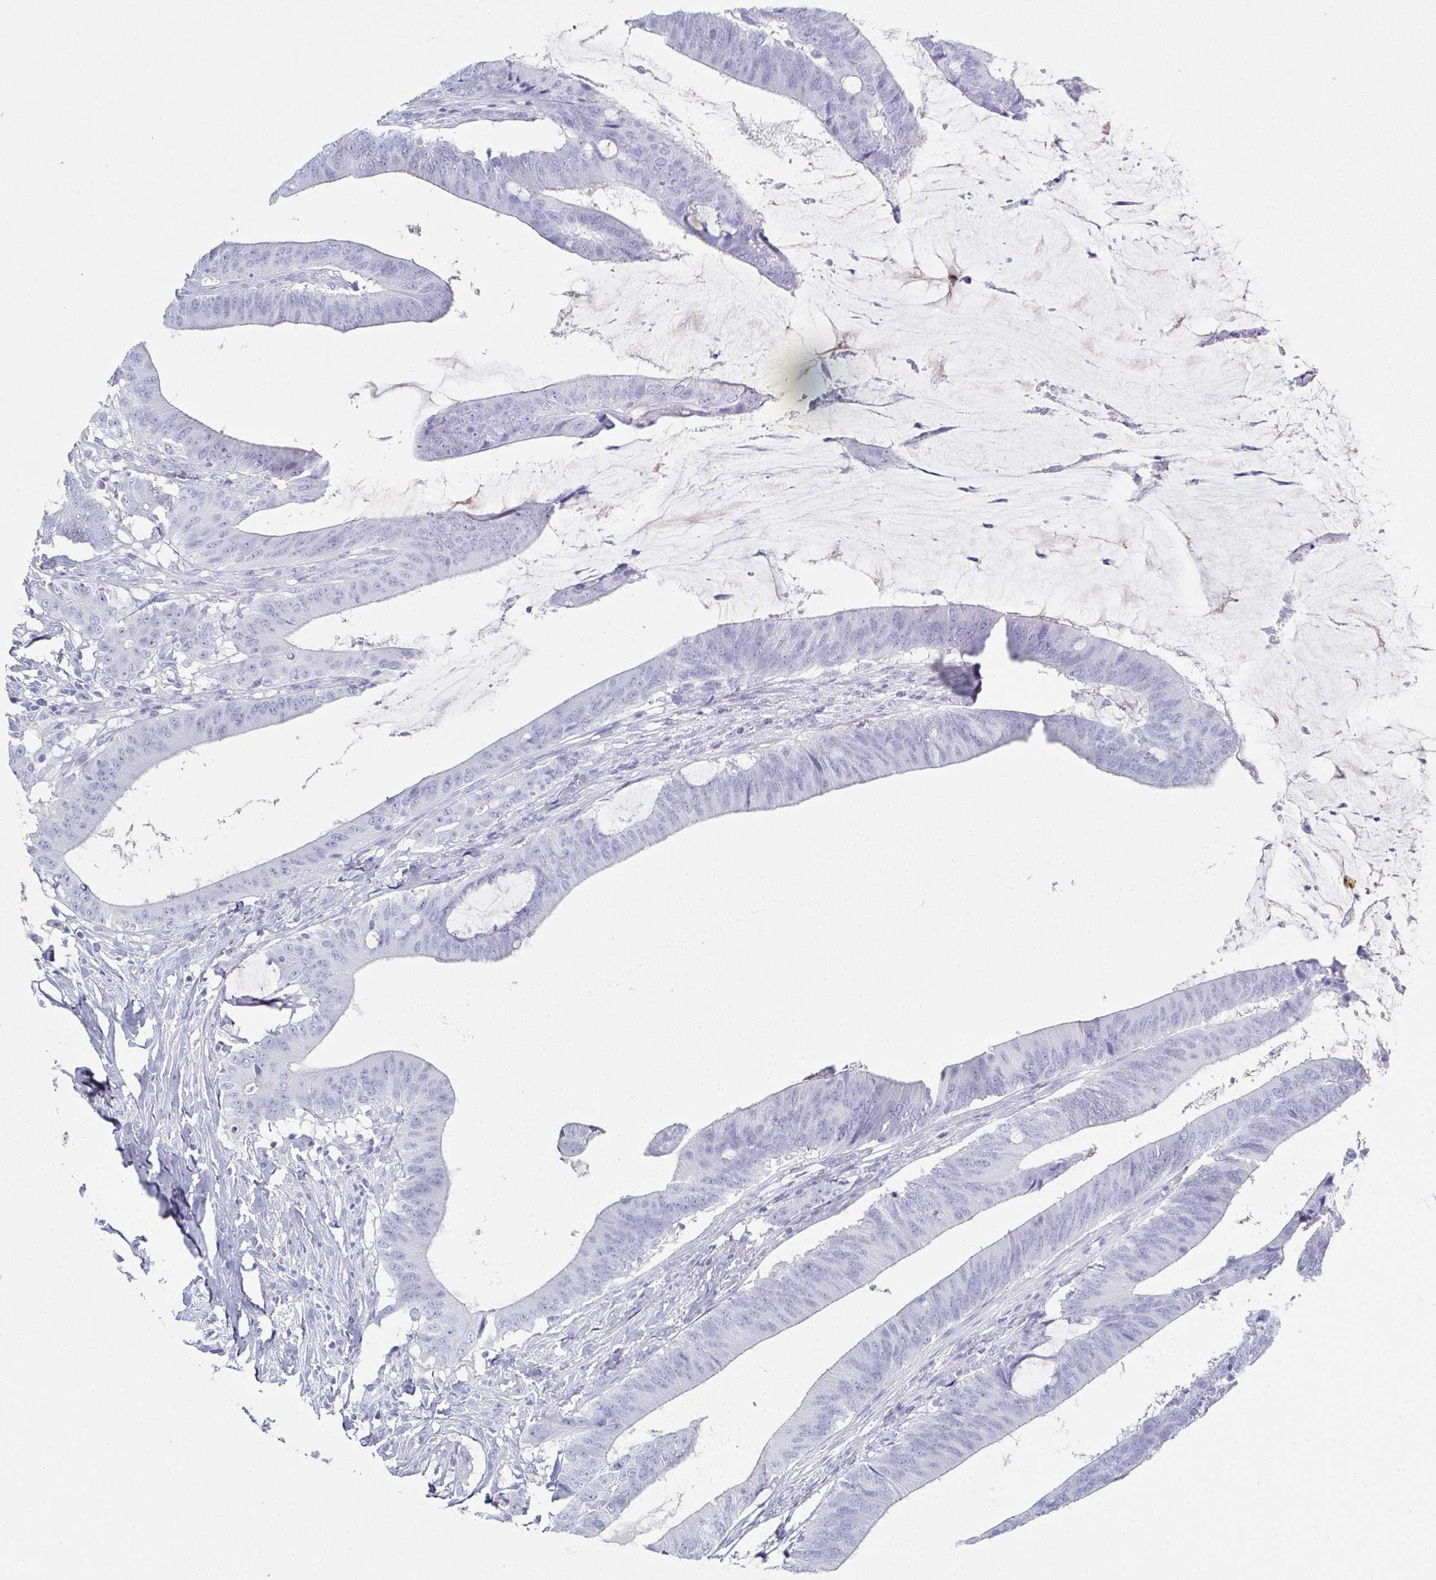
{"staining": {"intensity": "negative", "quantity": "none", "location": "none"}, "tissue": "colorectal cancer", "cell_type": "Tumor cells", "image_type": "cancer", "snomed": [{"axis": "morphology", "description": "Adenocarcinoma, NOS"}, {"axis": "topography", "description": "Colon"}], "caption": "An image of adenocarcinoma (colorectal) stained for a protein demonstrates no brown staining in tumor cells. The staining is performed using DAB (3,3'-diaminobenzidine) brown chromogen with nuclei counter-stained in using hematoxylin.", "gene": "SYCP1", "patient": {"sex": "female", "age": 43}}